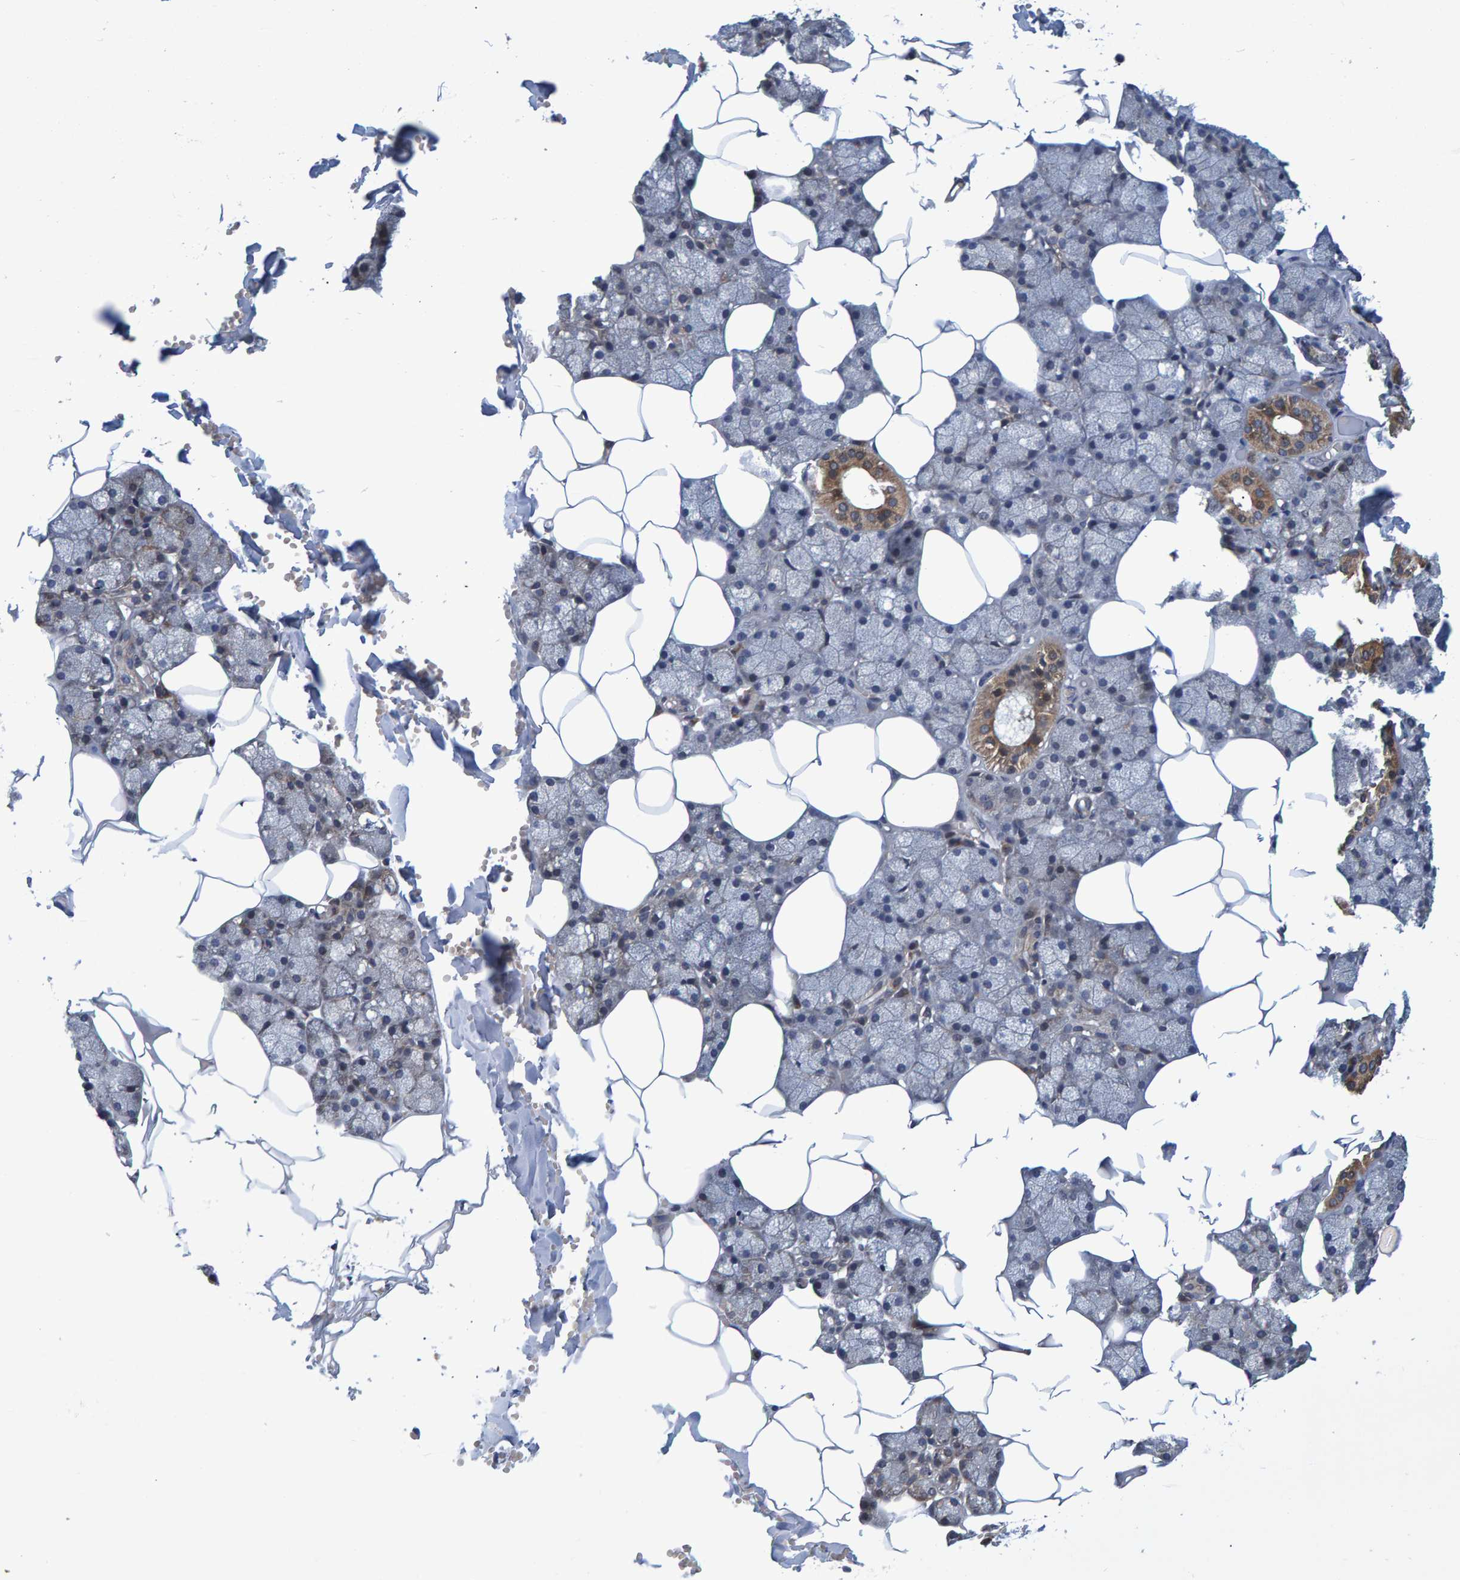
{"staining": {"intensity": "moderate", "quantity": "25%-75%", "location": "cytoplasmic/membranous"}, "tissue": "salivary gland", "cell_type": "Glandular cells", "image_type": "normal", "snomed": [{"axis": "morphology", "description": "Normal tissue, NOS"}, {"axis": "topography", "description": "Salivary gland"}], "caption": "Immunohistochemical staining of unremarkable human salivary gland reveals moderate cytoplasmic/membranous protein expression in about 25%-75% of glandular cells.", "gene": "ATP6V1H", "patient": {"sex": "male", "age": 62}}